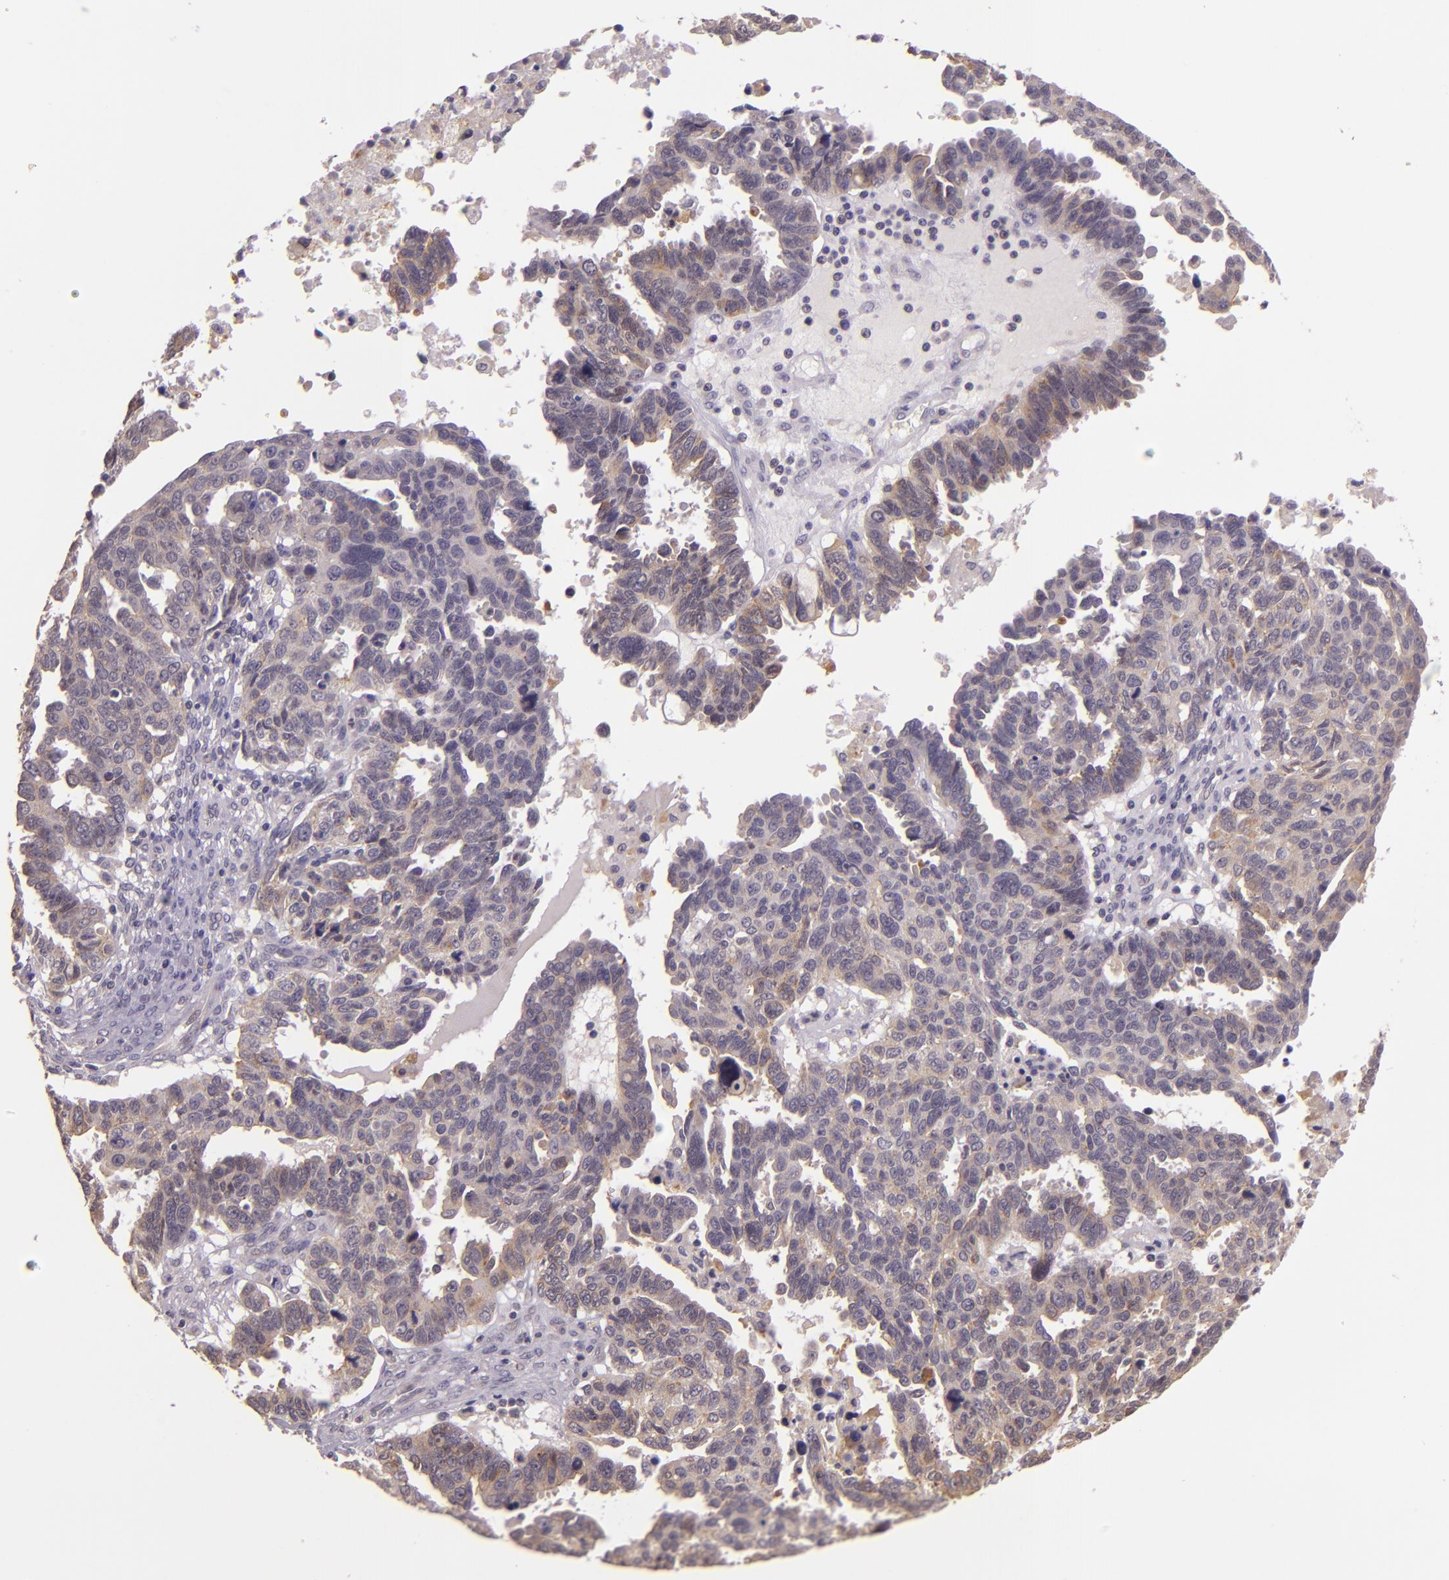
{"staining": {"intensity": "weak", "quantity": ">75%", "location": "cytoplasmic/membranous"}, "tissue": "ovarian cancer", "cell_type": "Tumor cells", "image_type": "cancer", "snomed": [{"axis": "morphology", "description": "Carcinoma, endometroid"}, {"axis": "morphology", "description": "Cystadenocarcinoma, serous, NOS"}, {"axis": "topography", "description": "Ovary"}], "caption": "Brown immunohistochemical staining in human ovarian serous cystadenocarcinoma displays weak cytoplasmic/membranous staining in about >75% of tumor cells.", "gene": "ARMH4", "patient": {"sex": "female", "age": 45}}